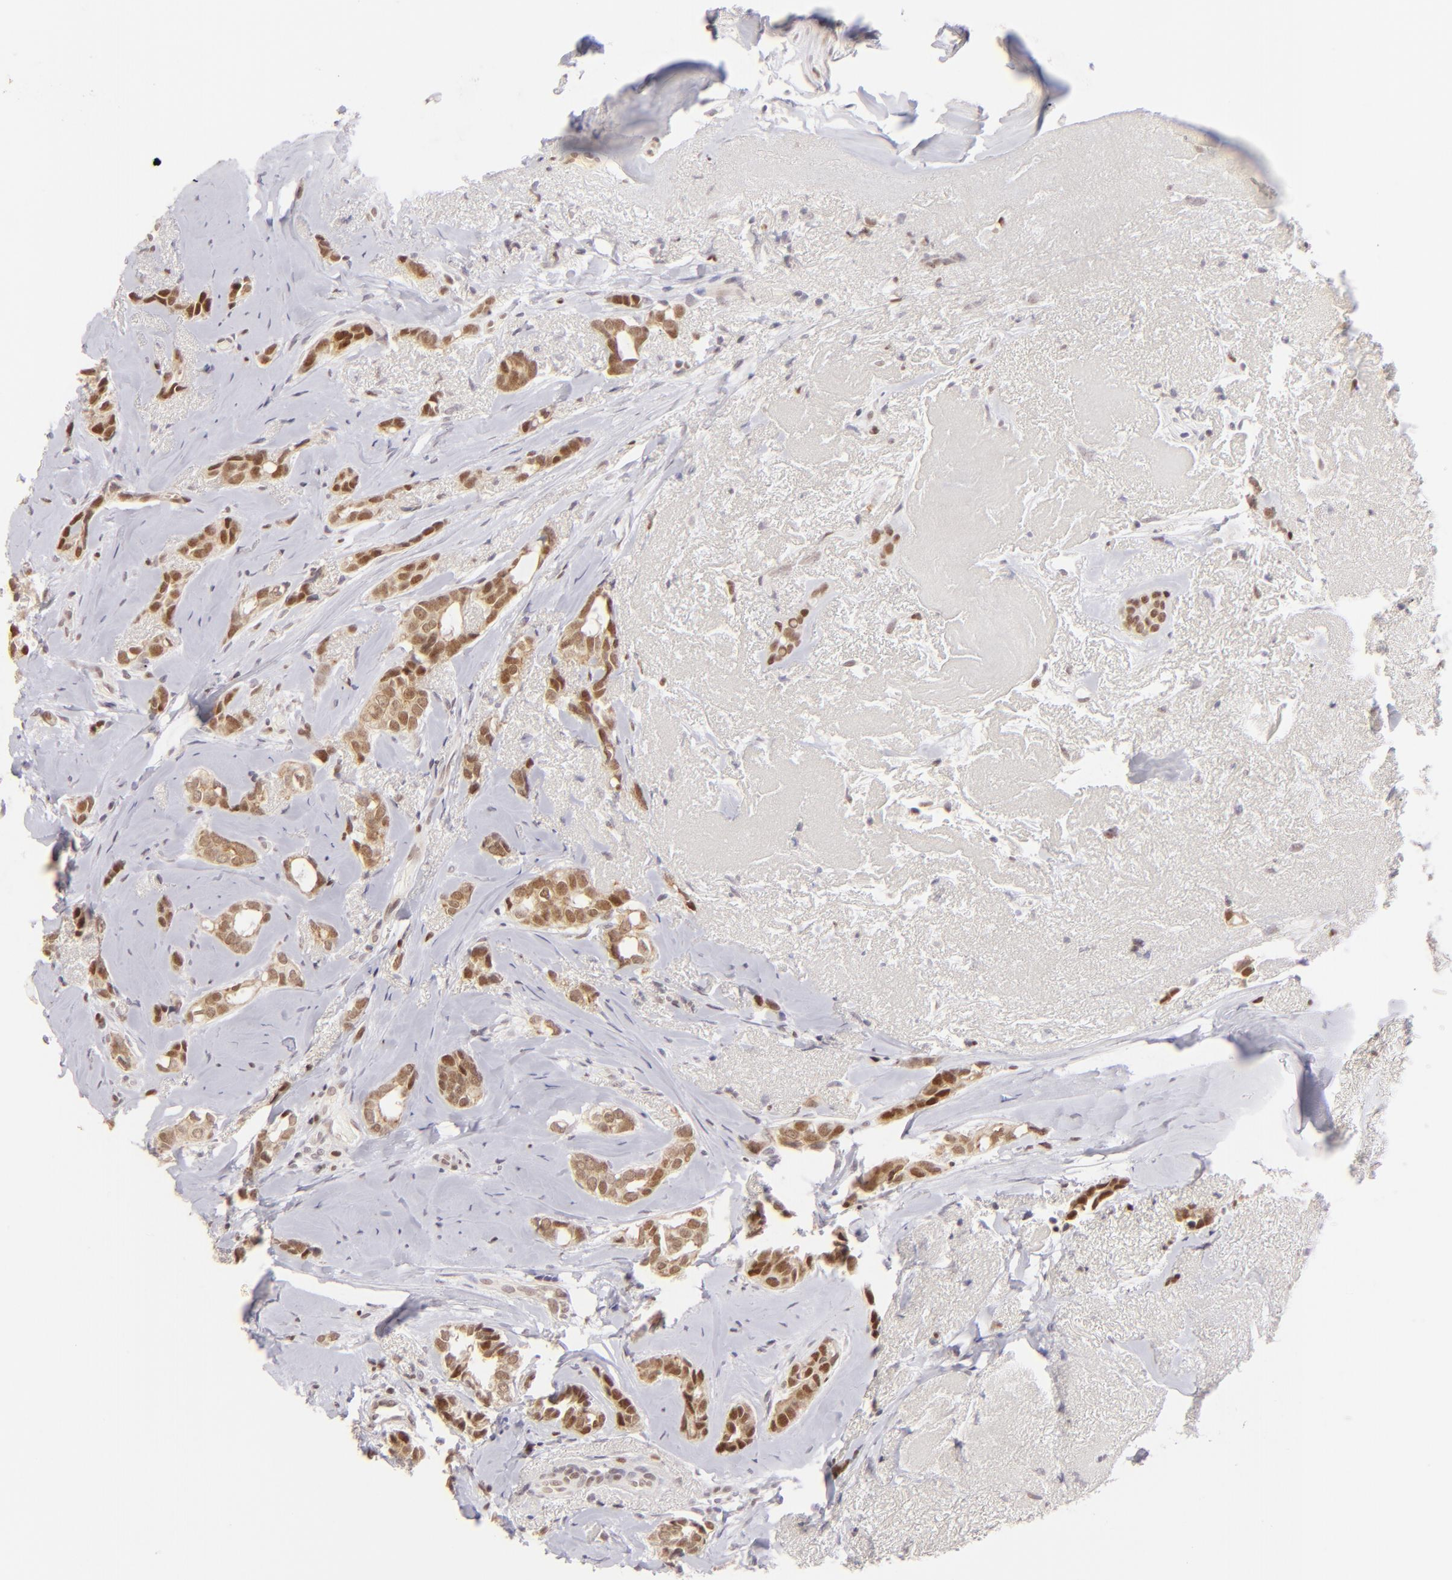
{"staining": {"intensity": "moderate", "quantity": ">75%", "location": "cytoplasmic/membranous,nuclear"}, "tissue": "breast cancer", "cell_type": "Tumor cells", "image_type": "cancer", "snomed": [{"axis": "morphology", "description": "Duct carcinoma"}, {"axis": "topography", "description": "Breast"}], "caption": "IHC of infiltrating ductal carcinoma (breast) demonstrates medium levels of moderate cytoplasmic/membranous and nuclear expression in about >75% of tumor cells.", "gene": "POU2F1", "patient": {"sex": "female", "age": 54}}